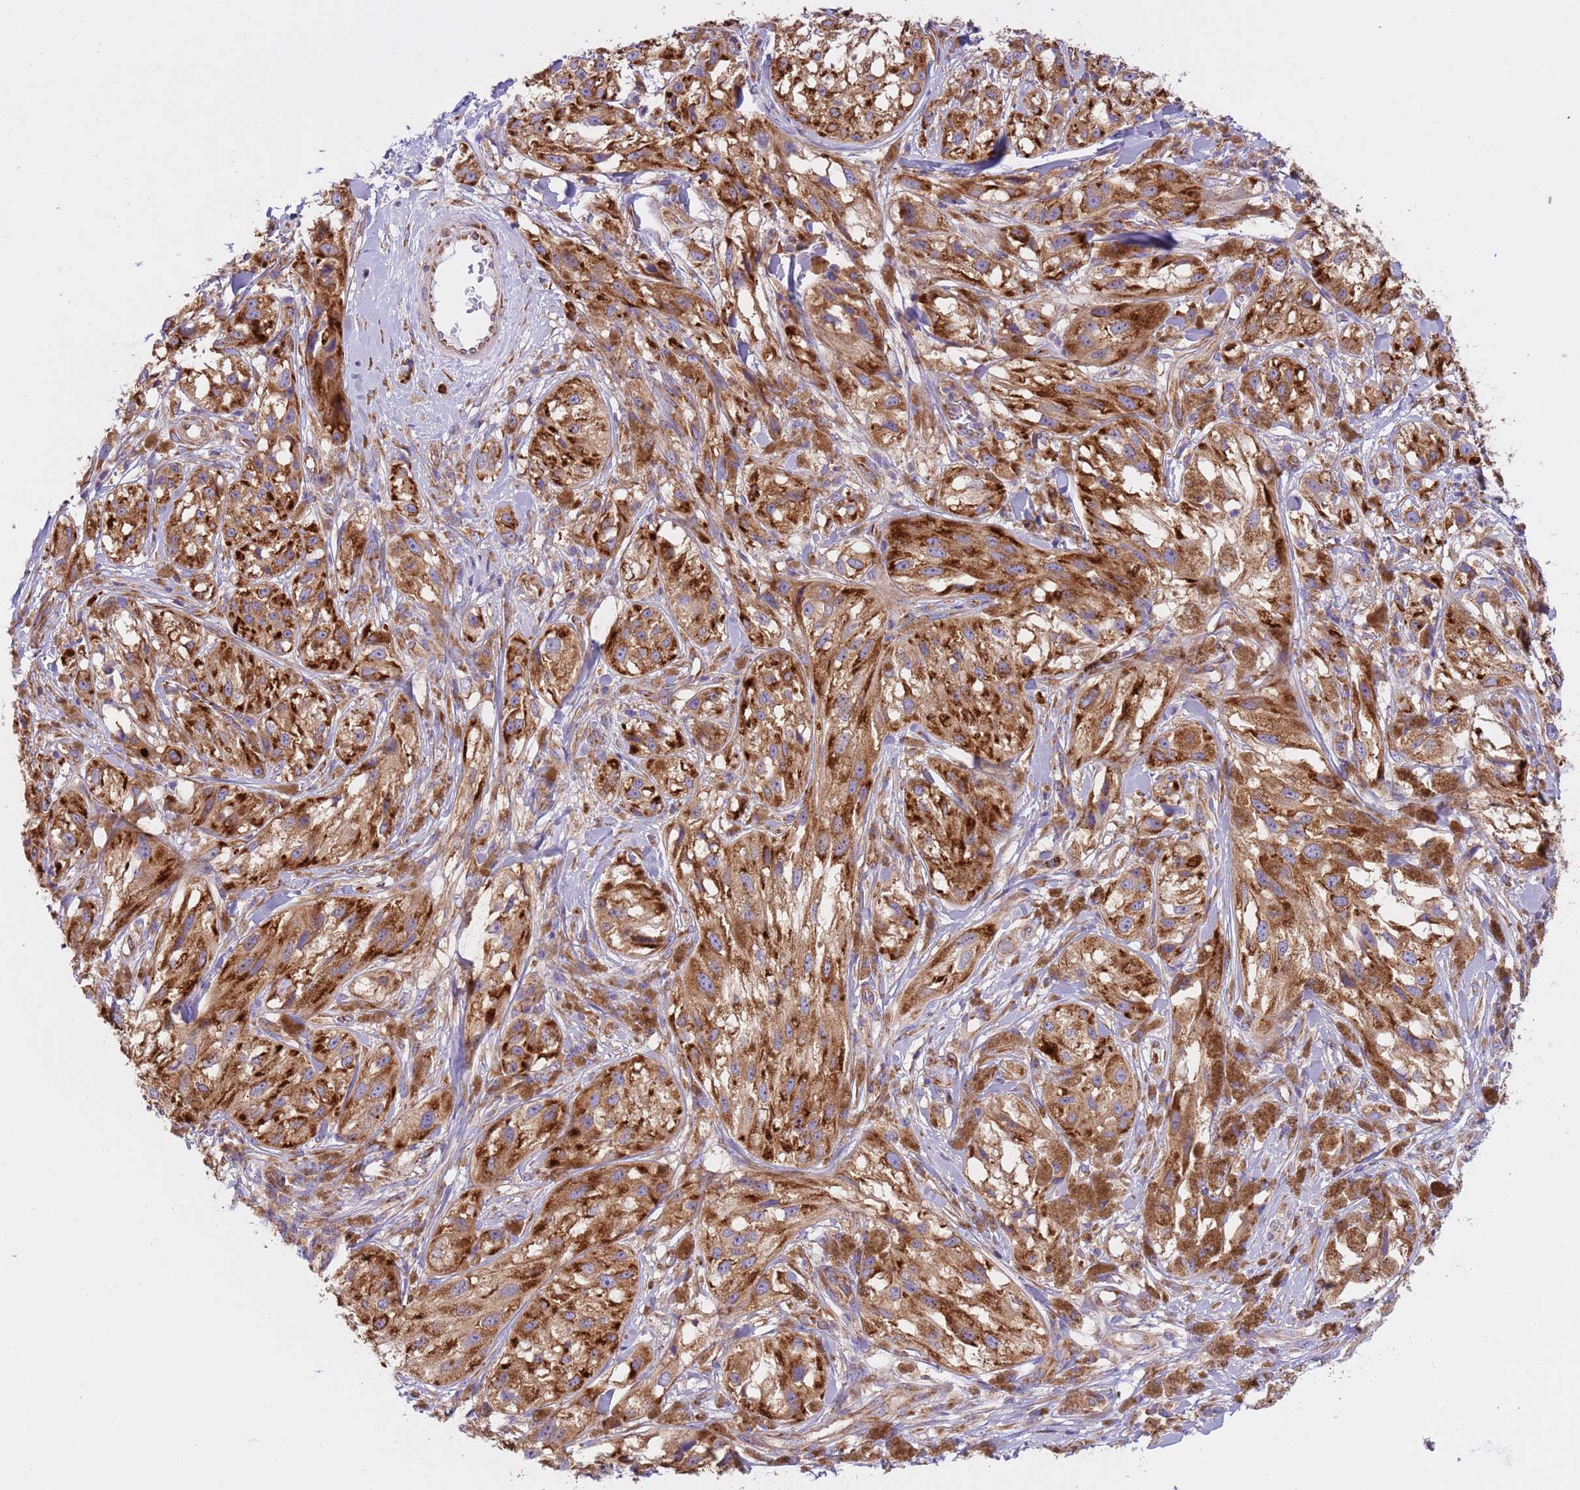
{"staining": {"intensity": "strong", "quantity": ">75%", "location": "cytoplasmic/membranous"}, "tissue": "melanoma", "cell_type": "Tumor cells", "image_type": "cancer", "snomed": [{"axis": "morphology", "description": "Malignant melanoma, NOS"}, {"axis": "topography", "description": "Skin"}], "caption": "Malignant melanoma stained with DAB (3,3'-diaminobenzidine) immunohistochemistry displays high levels of strong cytoplasmic/membranous positivity in about >75% of tumor cells.", "gene": "VARS1", "patient": {"sex": "male", "age": 88}}